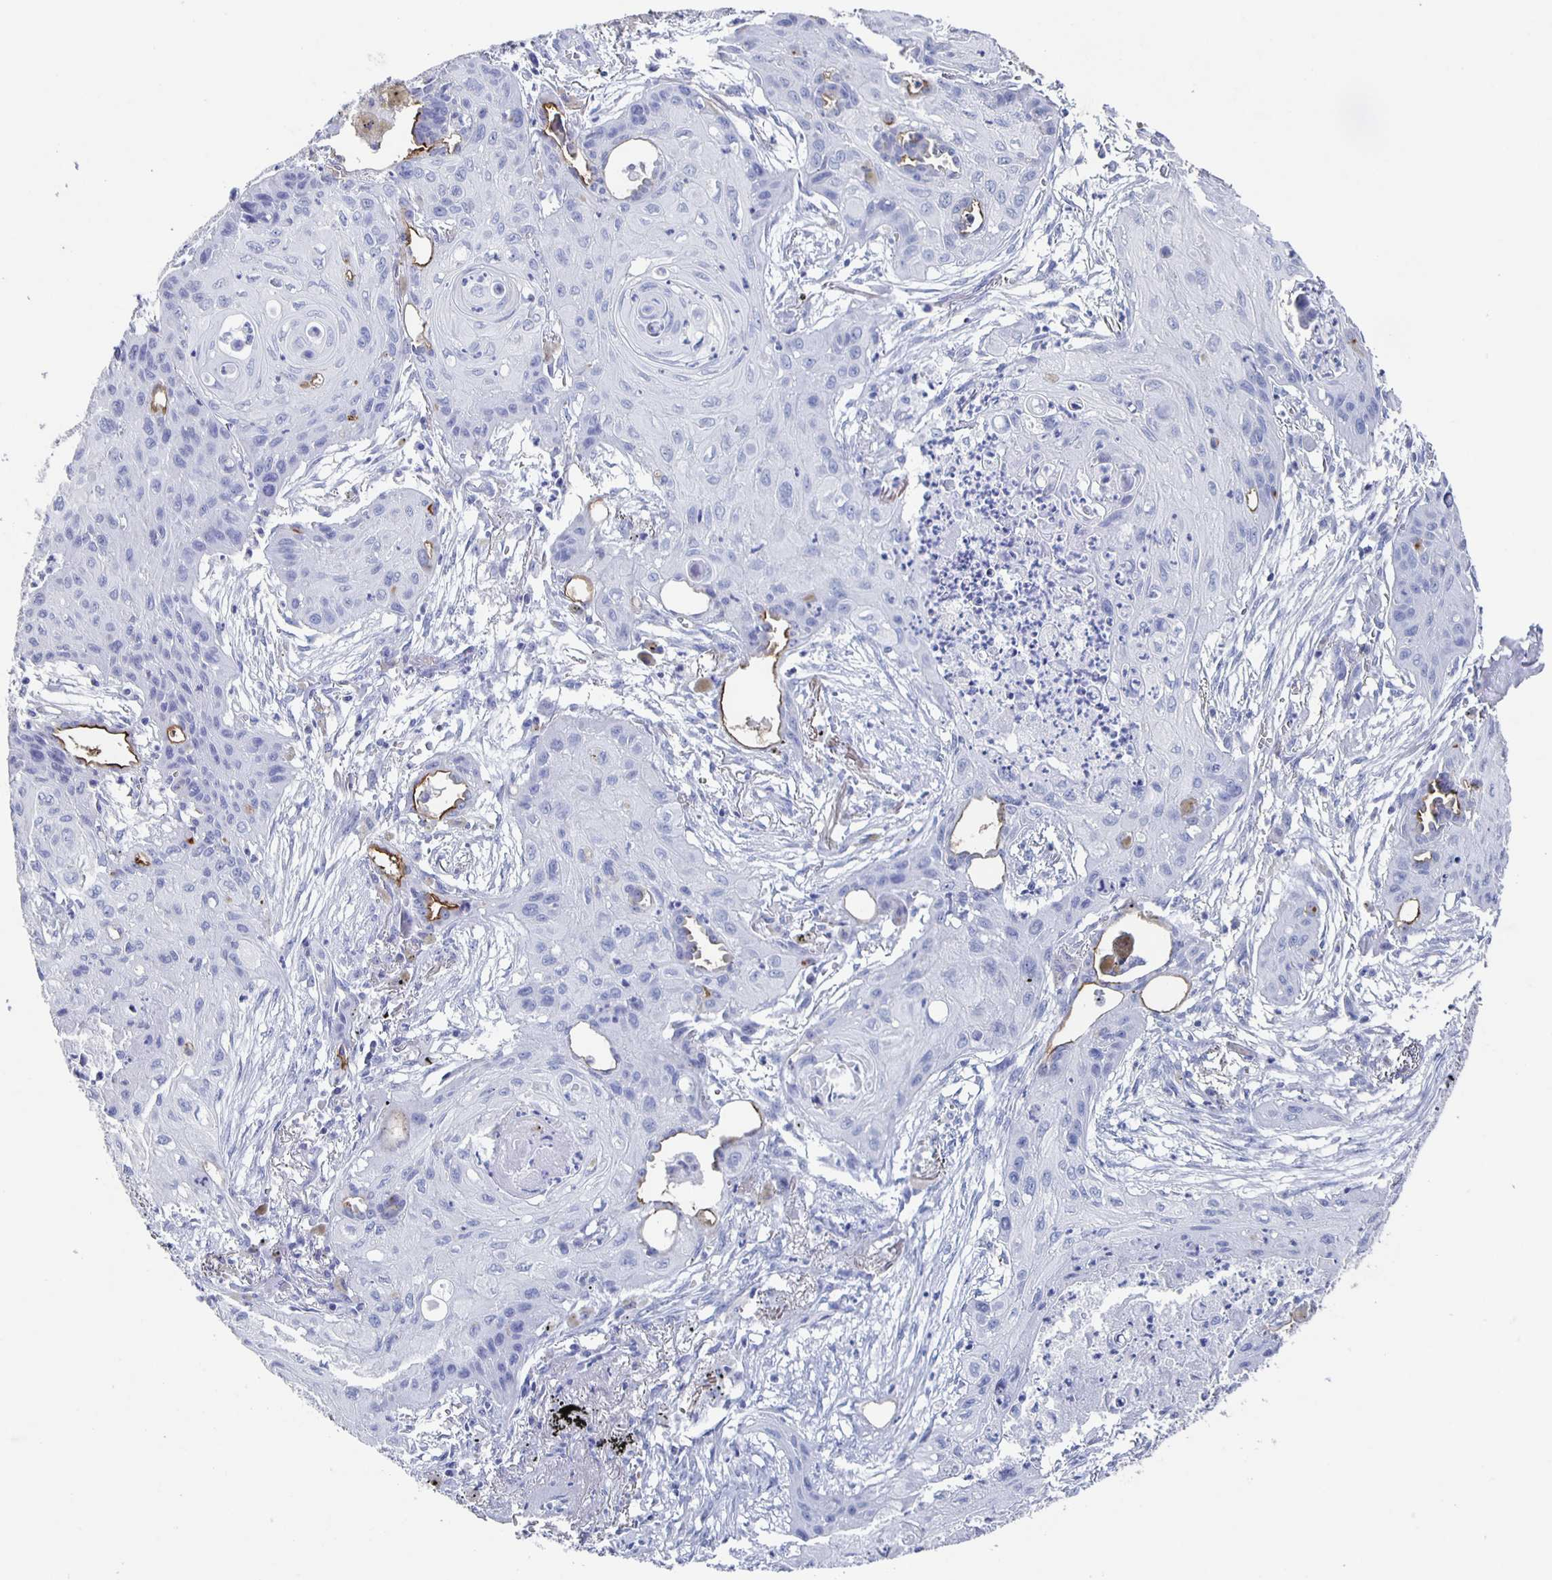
{"staining": {"intensity": "negative", "quantity": "none", "location": "none"}, "tissue": "lung cancer", "cell_type": "Tumor cells", "image_type": "cancer", "snomed": [{"axis": "morphology", "description": "Squamous cell carcinoma, NOS"}, {"axis": "topography", "description": "Lung"}], "caption": "Tumor cells are negative for brown protein staining in squamous cell carcinoma (lung).", "gene": "SLC34A2", "patient": {"sex": "male", "age": 71}}